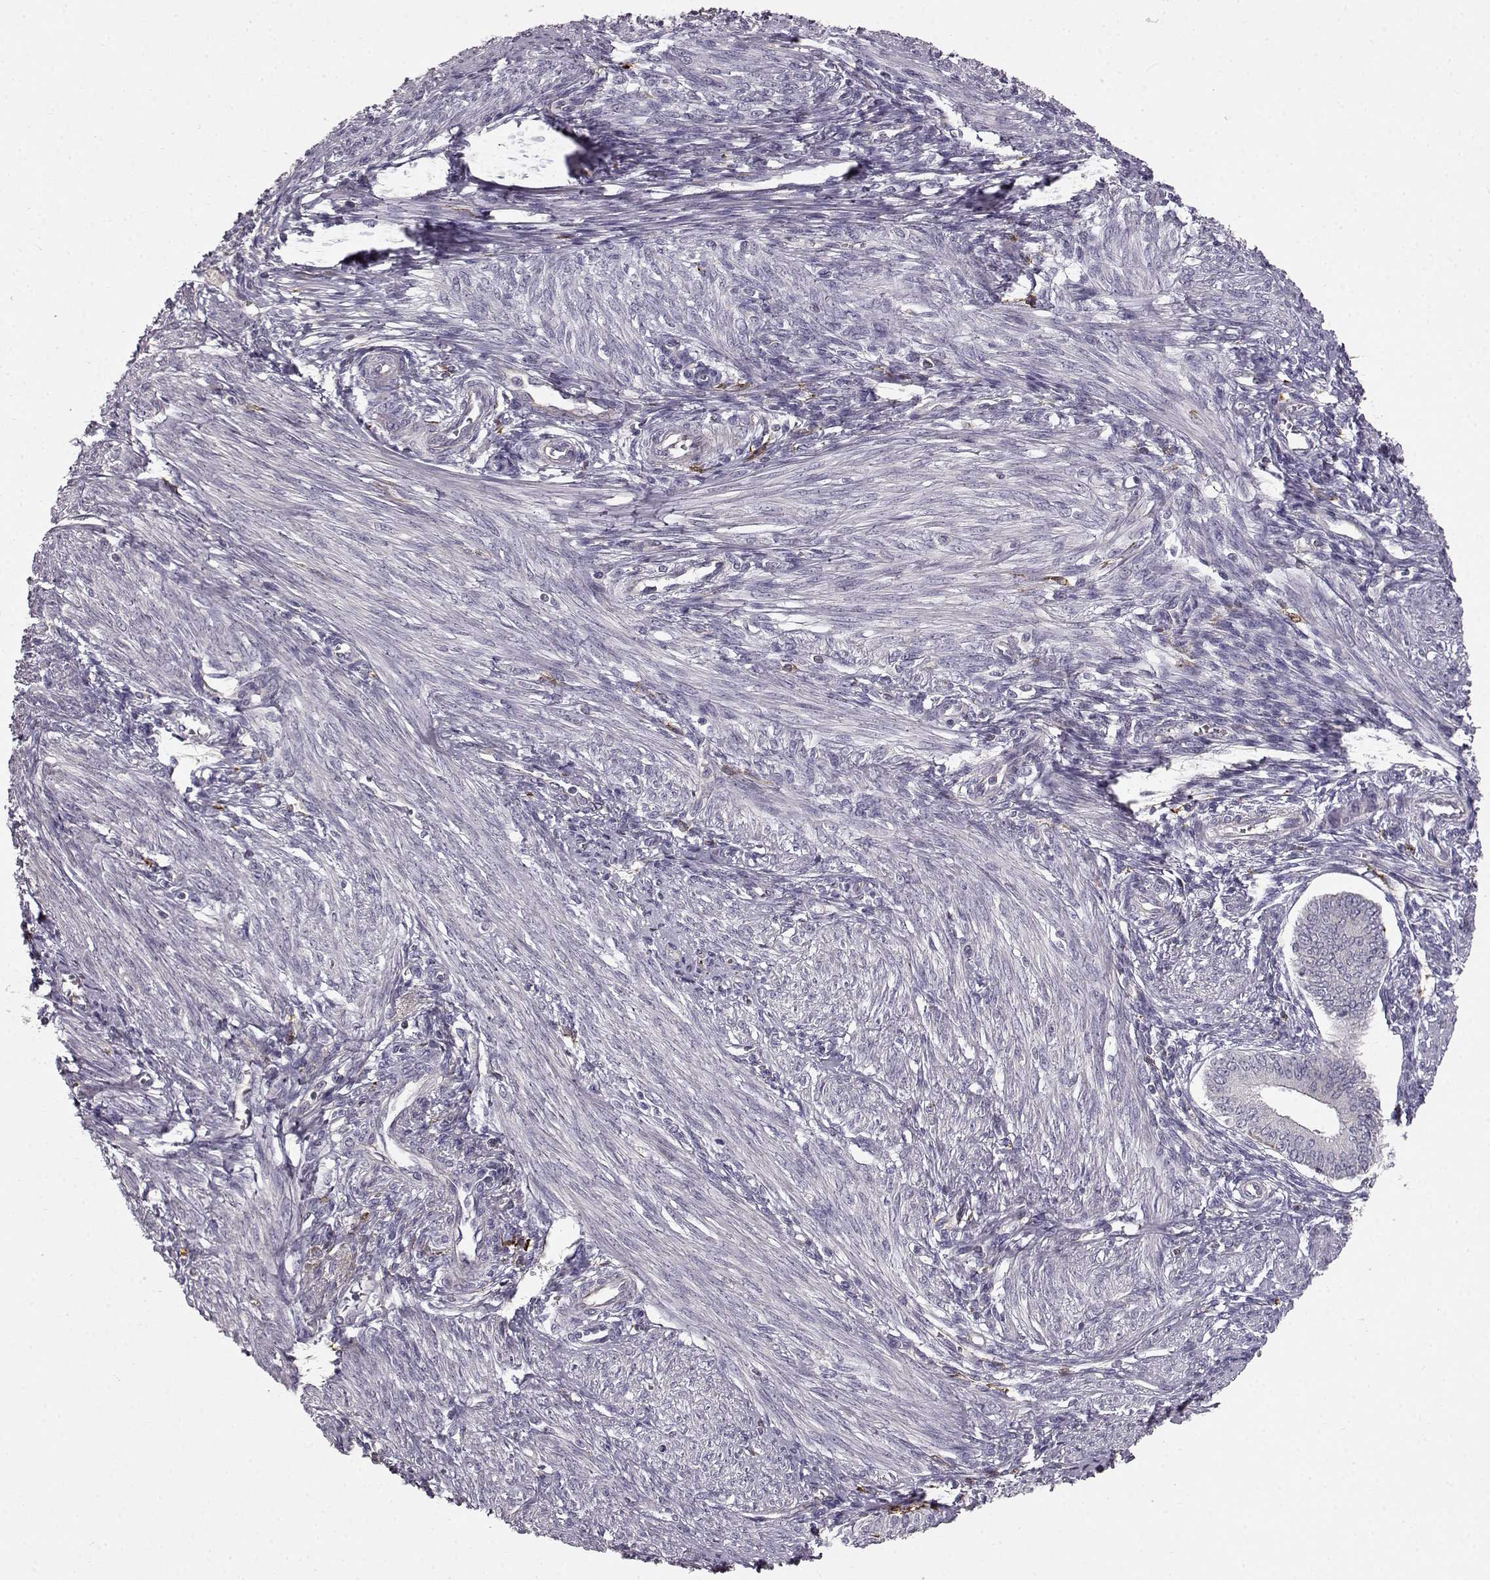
{"staining": {"intensity": "negative", "quantity": "none", "location": "none"}, "tissue": "endometrium", "cell_type": "Cells in endometrial stroma", "image_type": "normal", "snomed": [{"axis": "morphology", "description": "Normal tissue, NOS"}, {"axis": "topography", "description": "Endometrium"}], "caption": "This is an immunohistochemistry (IHC) micrograph of benign endometrium. There is no positivity in cells in endometrial stroma.", "gene": "CCNF", "patient": {"sex": "female", "age": 42}}